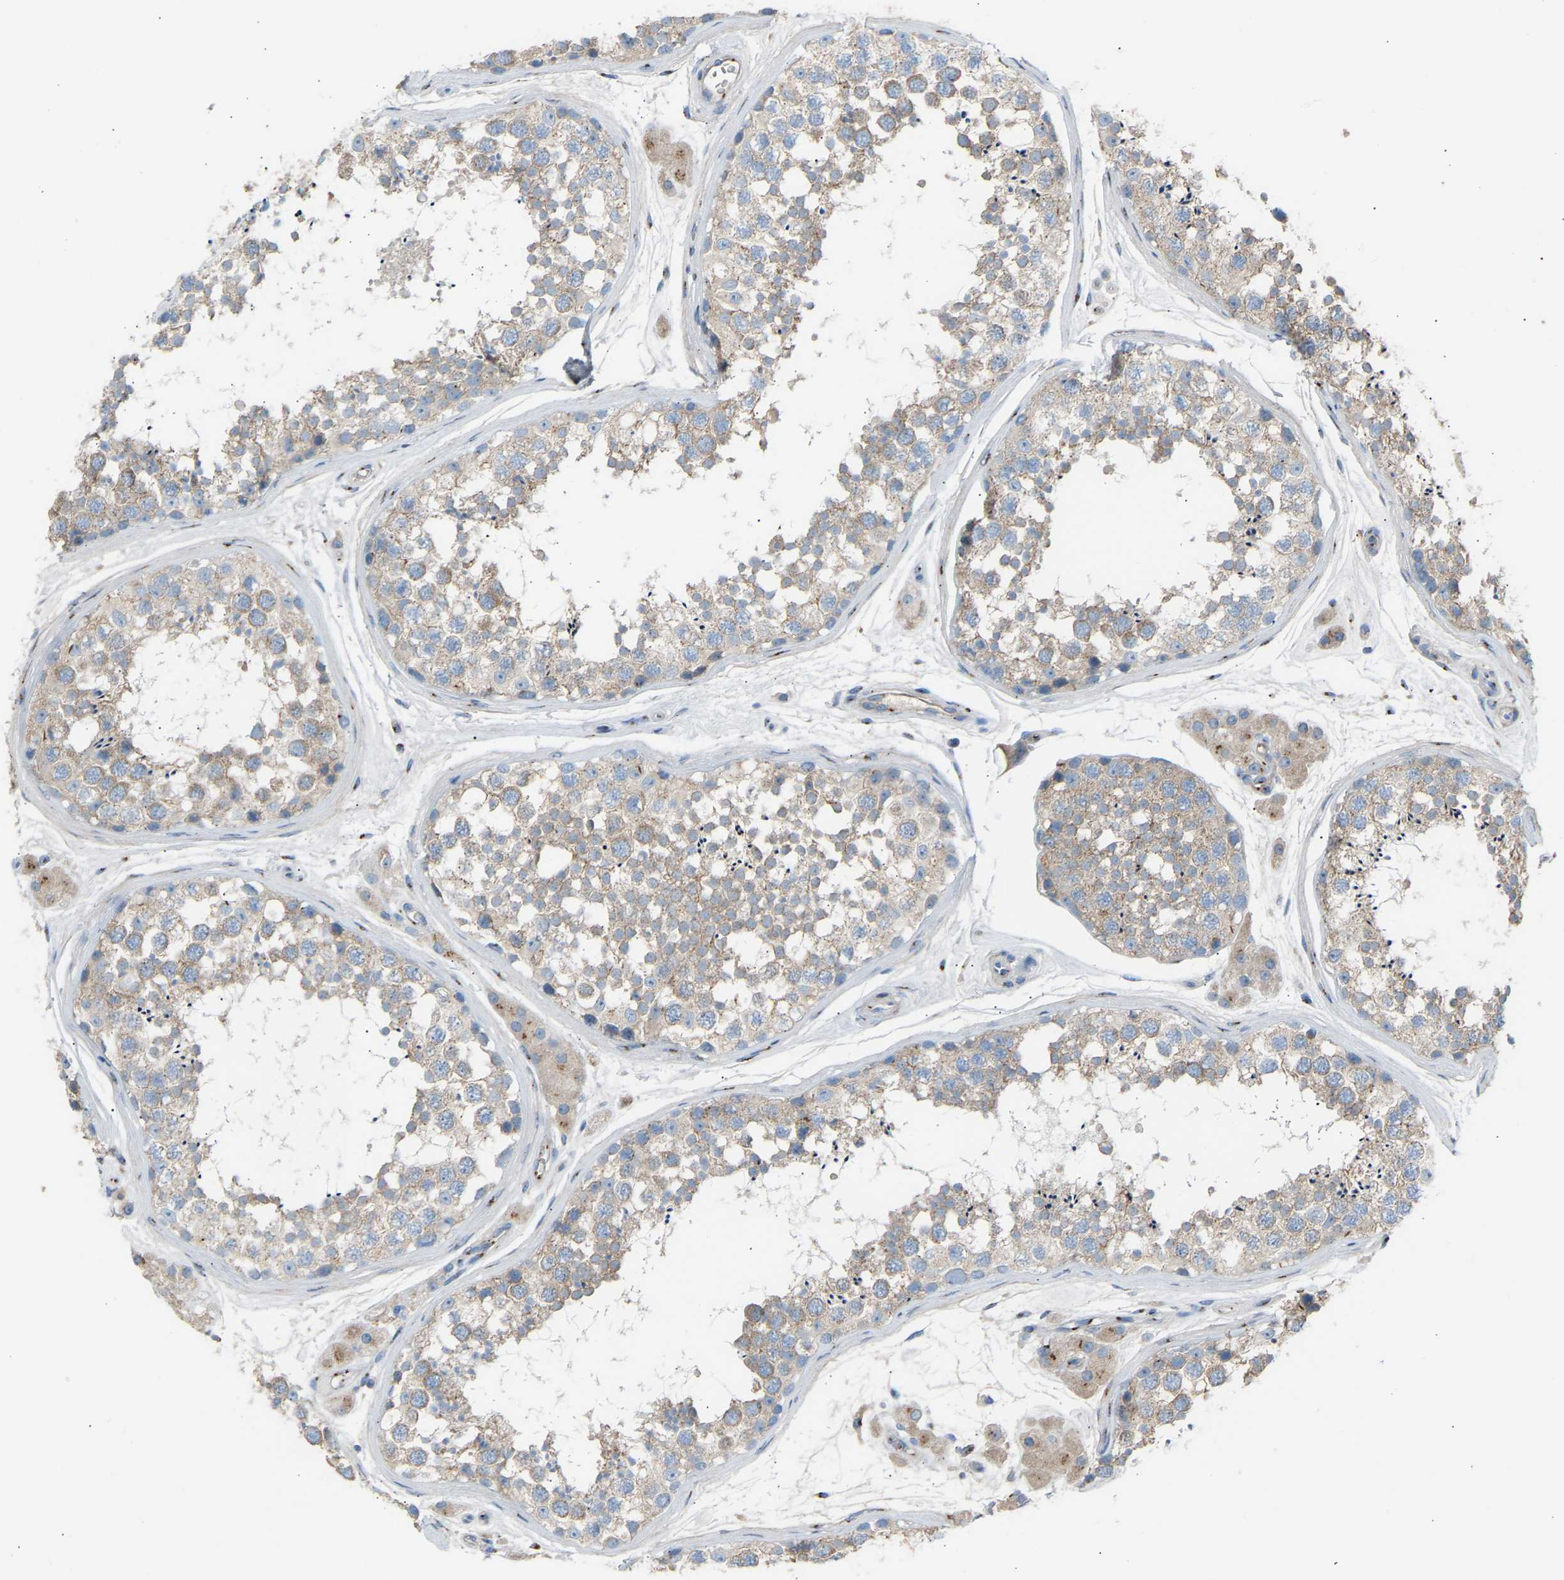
{"staining": {"intensity": "weak", "quantity": ">75%", "location": "cytoplasmic/membranous"}, "tissue": "testis", "cell_type": "Cells in seminiferous ducts", "image_type": "normal", "snomed": [{"axis": "morphology", "description": "Normal tissue, NOS"}, {"axis": "topography", "description": "Testis"}], "caption": "Cells in seminiferous ducts reveal low levels of weak cytoplasmic/membranous positivity in about >75% of cells in benign human testis.", "gene": "CYREN", "patient": {"sex": "male", "age": 56}}